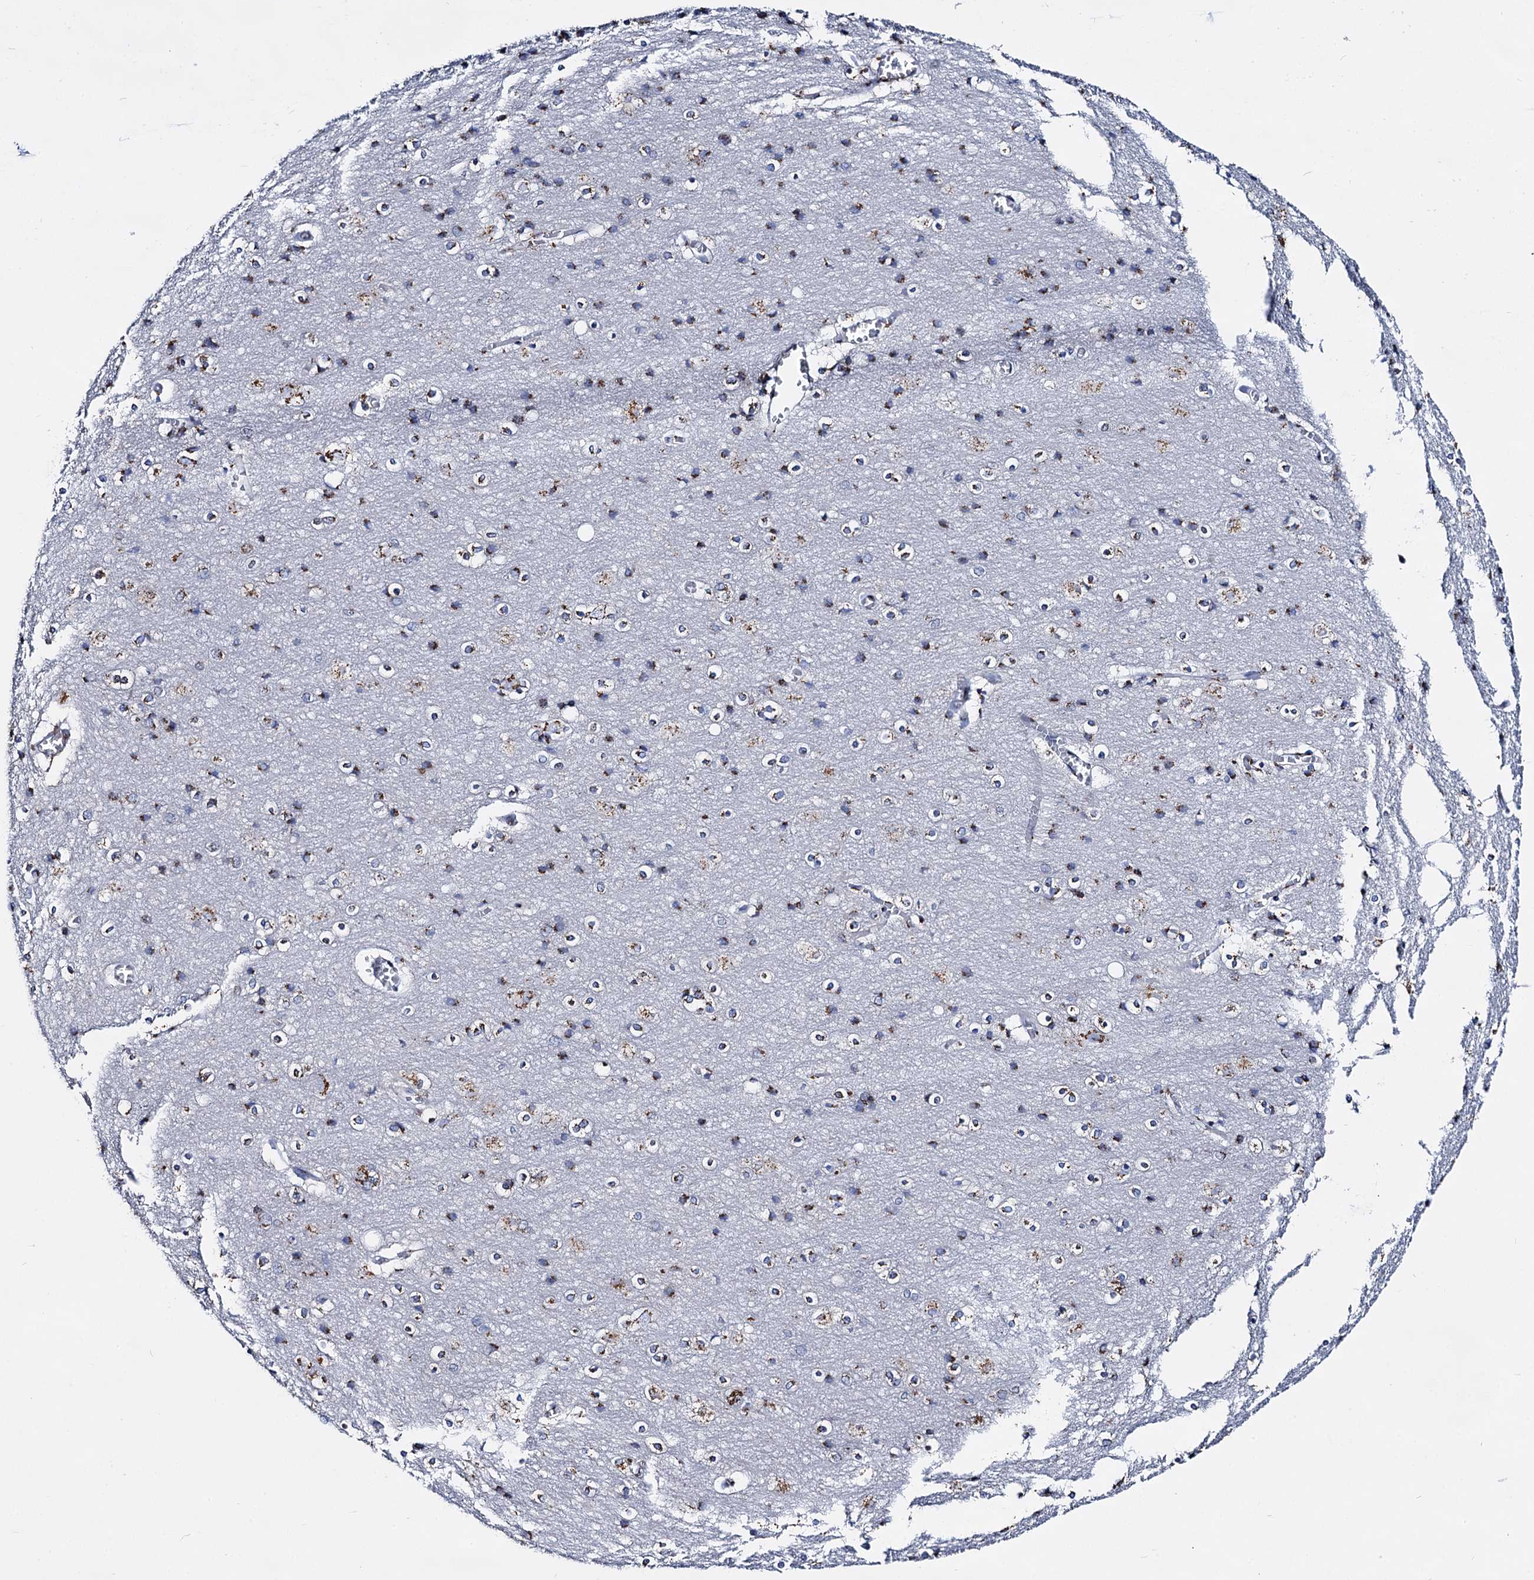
{"staining": {"intensity": "strong", "quantity": "25%-75%", "location": "cytoplasmic/membranous"}, "tissue": "cerebral cortex", "cell_type": "Endothelial cells", "image_type": "normal", "snomed": [{"axis": "morphology", "description": "Normal tissue, NOS"}, {"axis": "topography", "description": "Cerebral cortex"}], "caption": "Strong cytoplasmic/membranous positivity for a protein is seen in about 25%-75% of endothelial cells of benign cerebral cortex using immunohistochemistry.", "gene": "TM9SF3", "patient": {"sex": "male", "age": 54}}